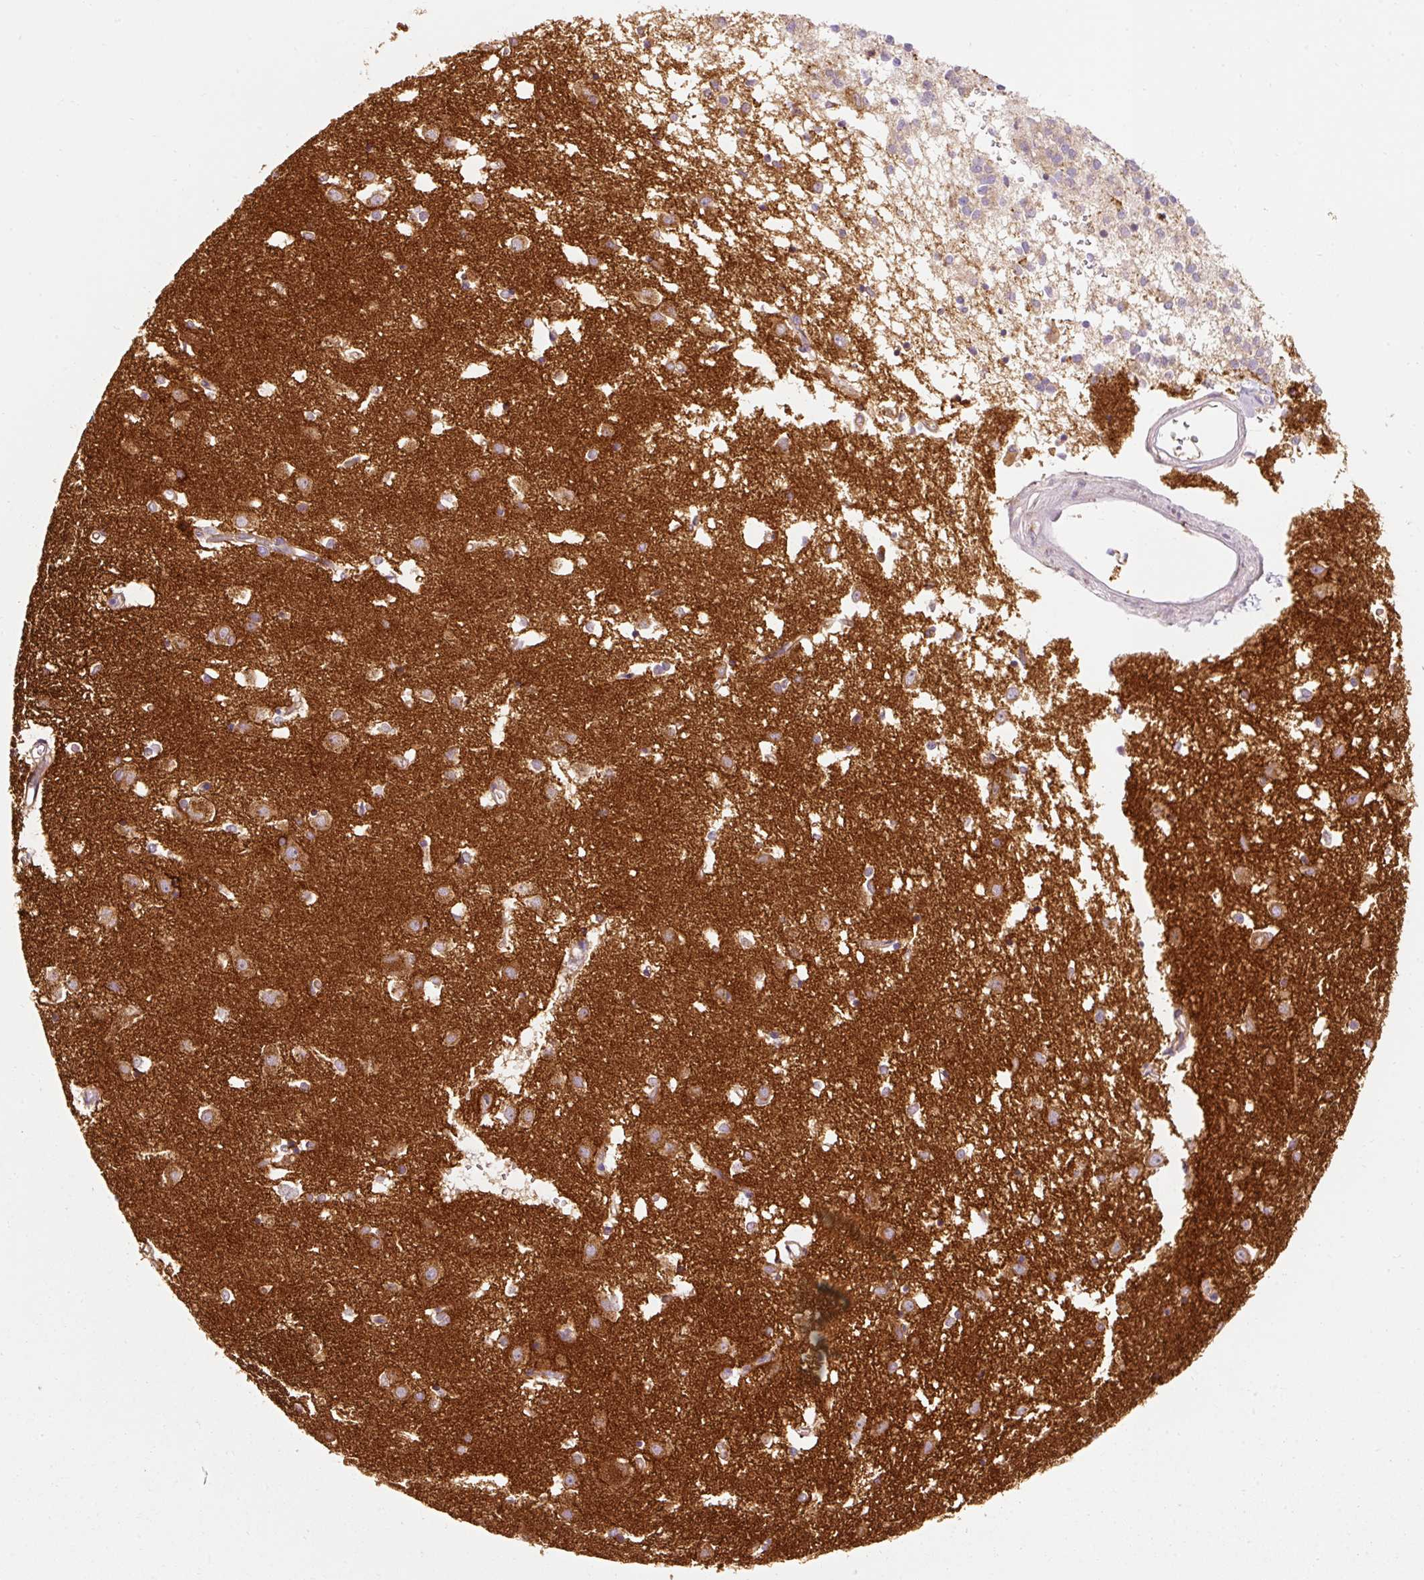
{"staining": {"intensity": "moderate", "quantity": "25%-75%", "location": "cytoplasmic/membranous"}, "tissue": "caudate", "cell_type": "Glial cells", "image_type": "normal", "snomed": [{"axis": "morphology", "description": "Normal tissue, NOS"}, {"axis": "topography", "description": "Lateral ventricle wall"}], "caption": "Glial cells demonstrate moderate cytoplasmic/membranous positivity in approximately 25%-75% of cells in unremarkable caudate.", "gene": "NAPA", "patient": {"sex": "male", "age": 70}}